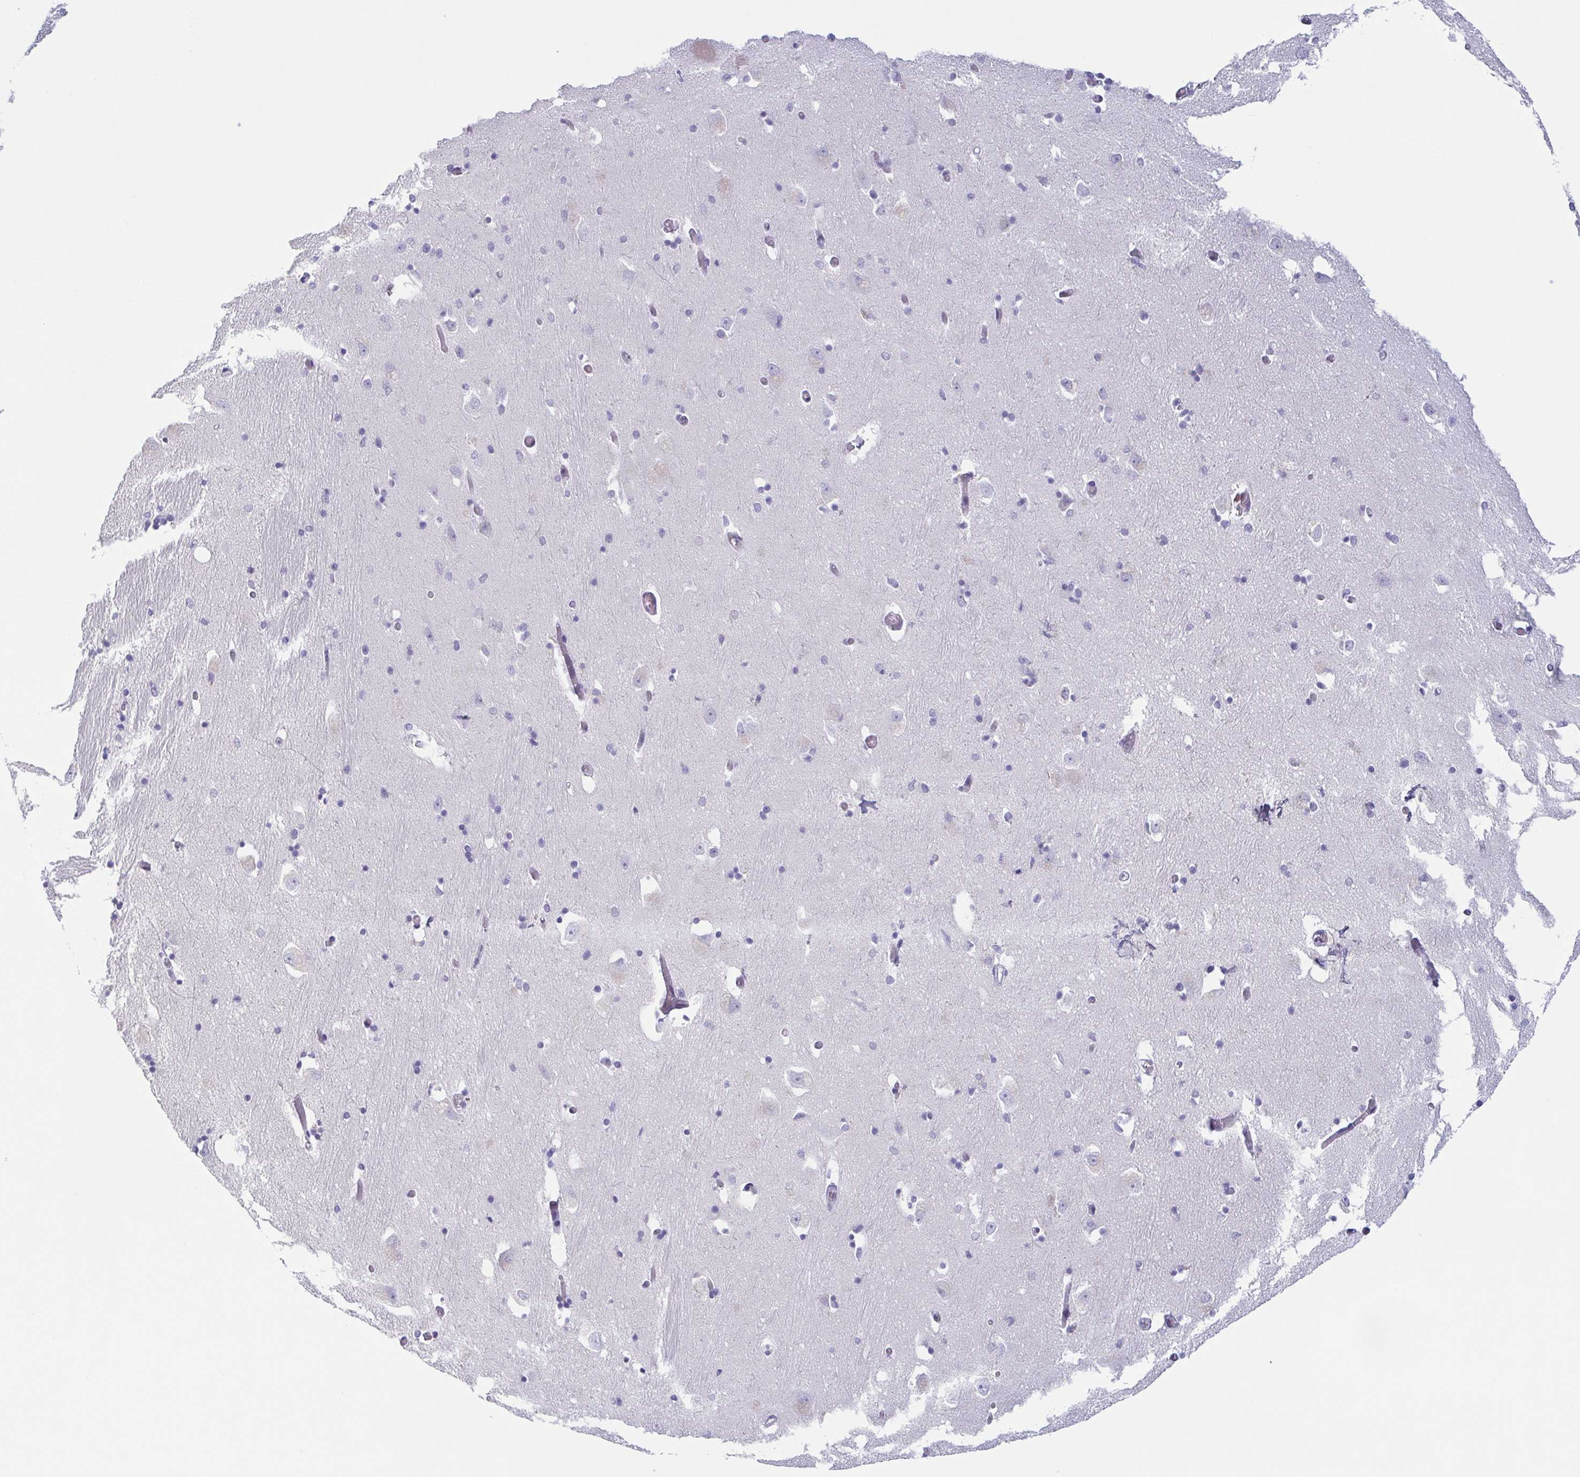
{"staining": {"intensity": "negative", "quantity": "none", "location": "none"}, "tissue": "caudate", "cell_type": "Glial cells", "image_type": "normal", "snomed": [{"axis": "morphology", "description": "Normal tissue, NOS"}, {"axis": "topography", "description": "Lateral ventricle wall"}, {"axis": "topography", "description": "Hippocampus"}], "caption": "This is an IHC histopathology image of benign caudate. There is no positivity in glial cells.", "gene": "PRR27", "patient": {"sex": "female", "age": 63}}